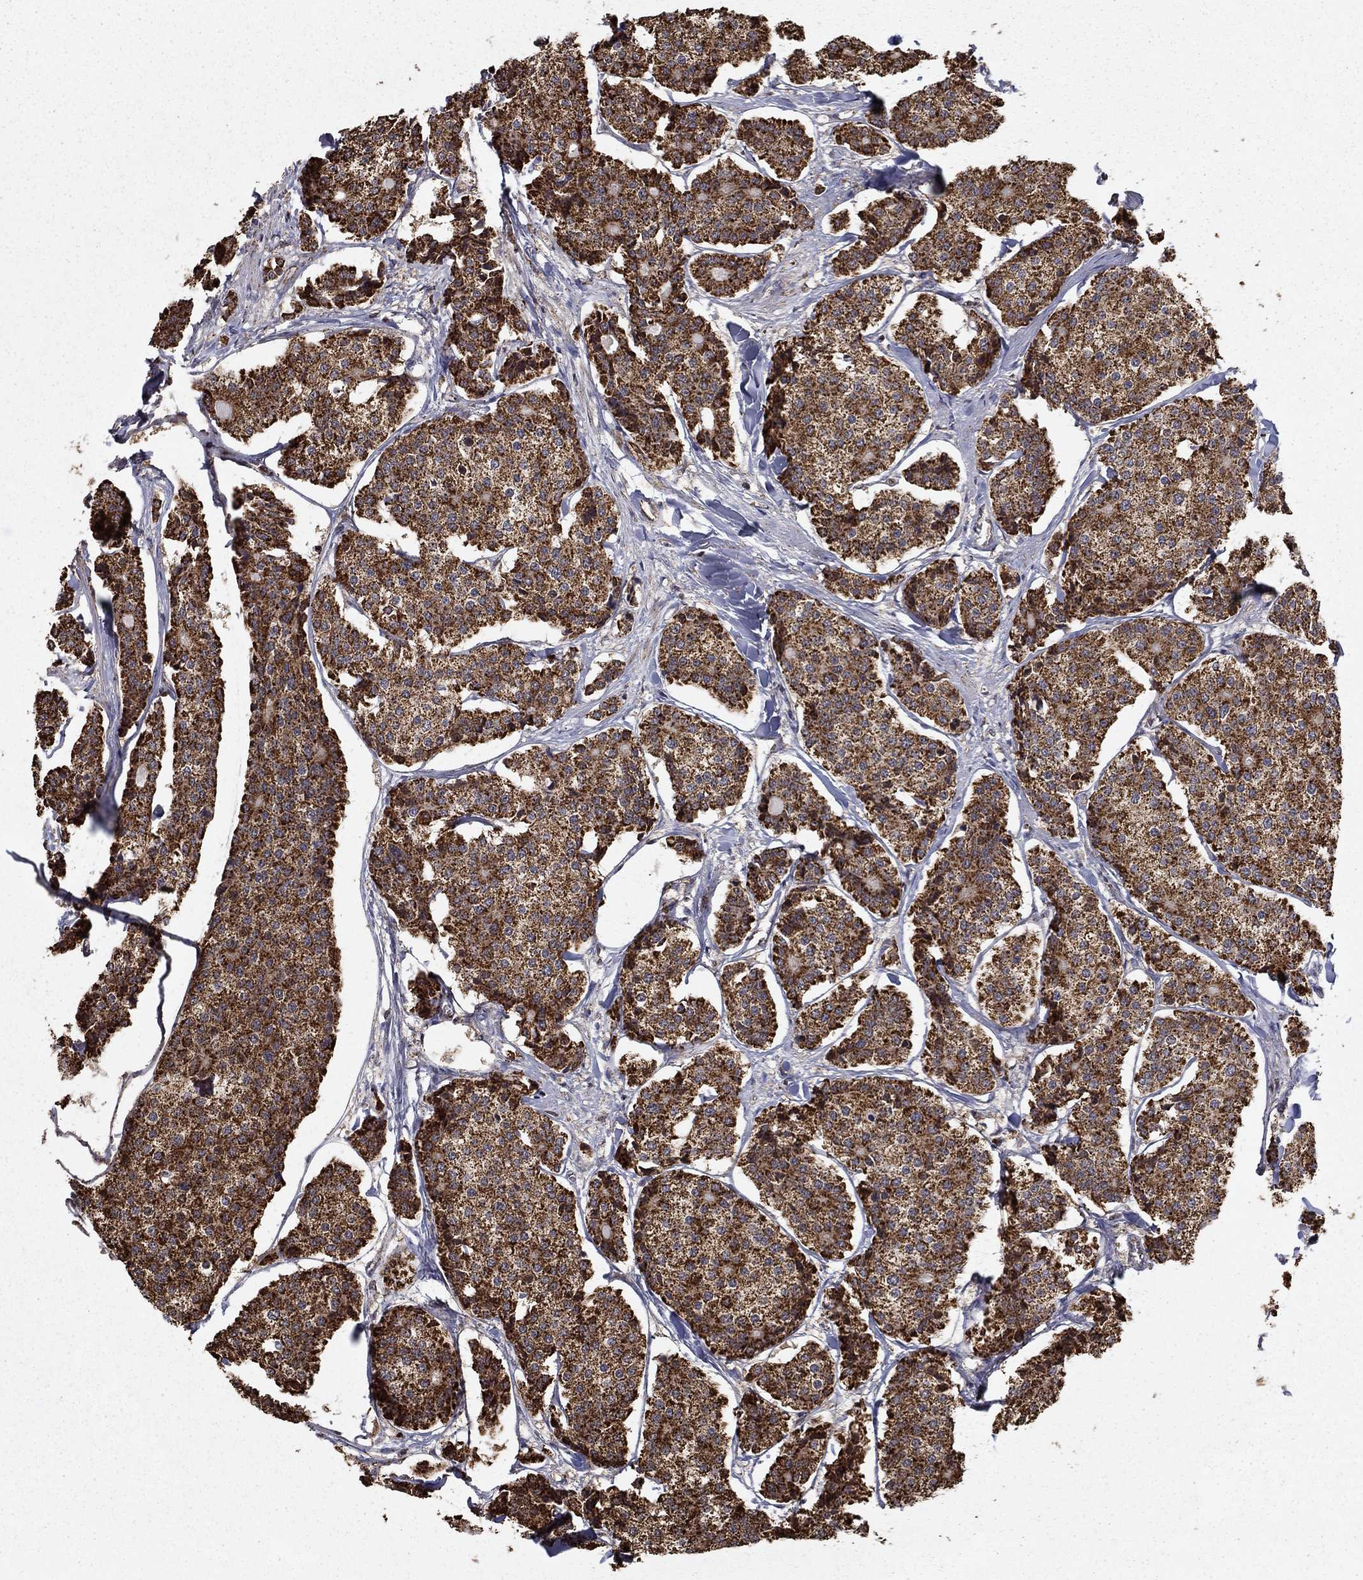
{"staining": {"intensity": "strong", "quantity": ">75%", "location": "cytoplasmic/membranous"}, "tissue": "carcinoid", "cell_type": "Tumor cells", "image_type": "cancer", "snomed": [{"axis": "morphology", "description": "Carcinoid, malignant, NOS"}, {"axis": "topography", "description": "Small intestine"}], "caption": "Malignant carcinoid stained with immunohistochemistry (IHC) demonstrates strong cytoplasmic/membranous staining in about >75% of tumor cells.", "gene": "ACOT13", "patient": {"sex": "female", "age": 65}}